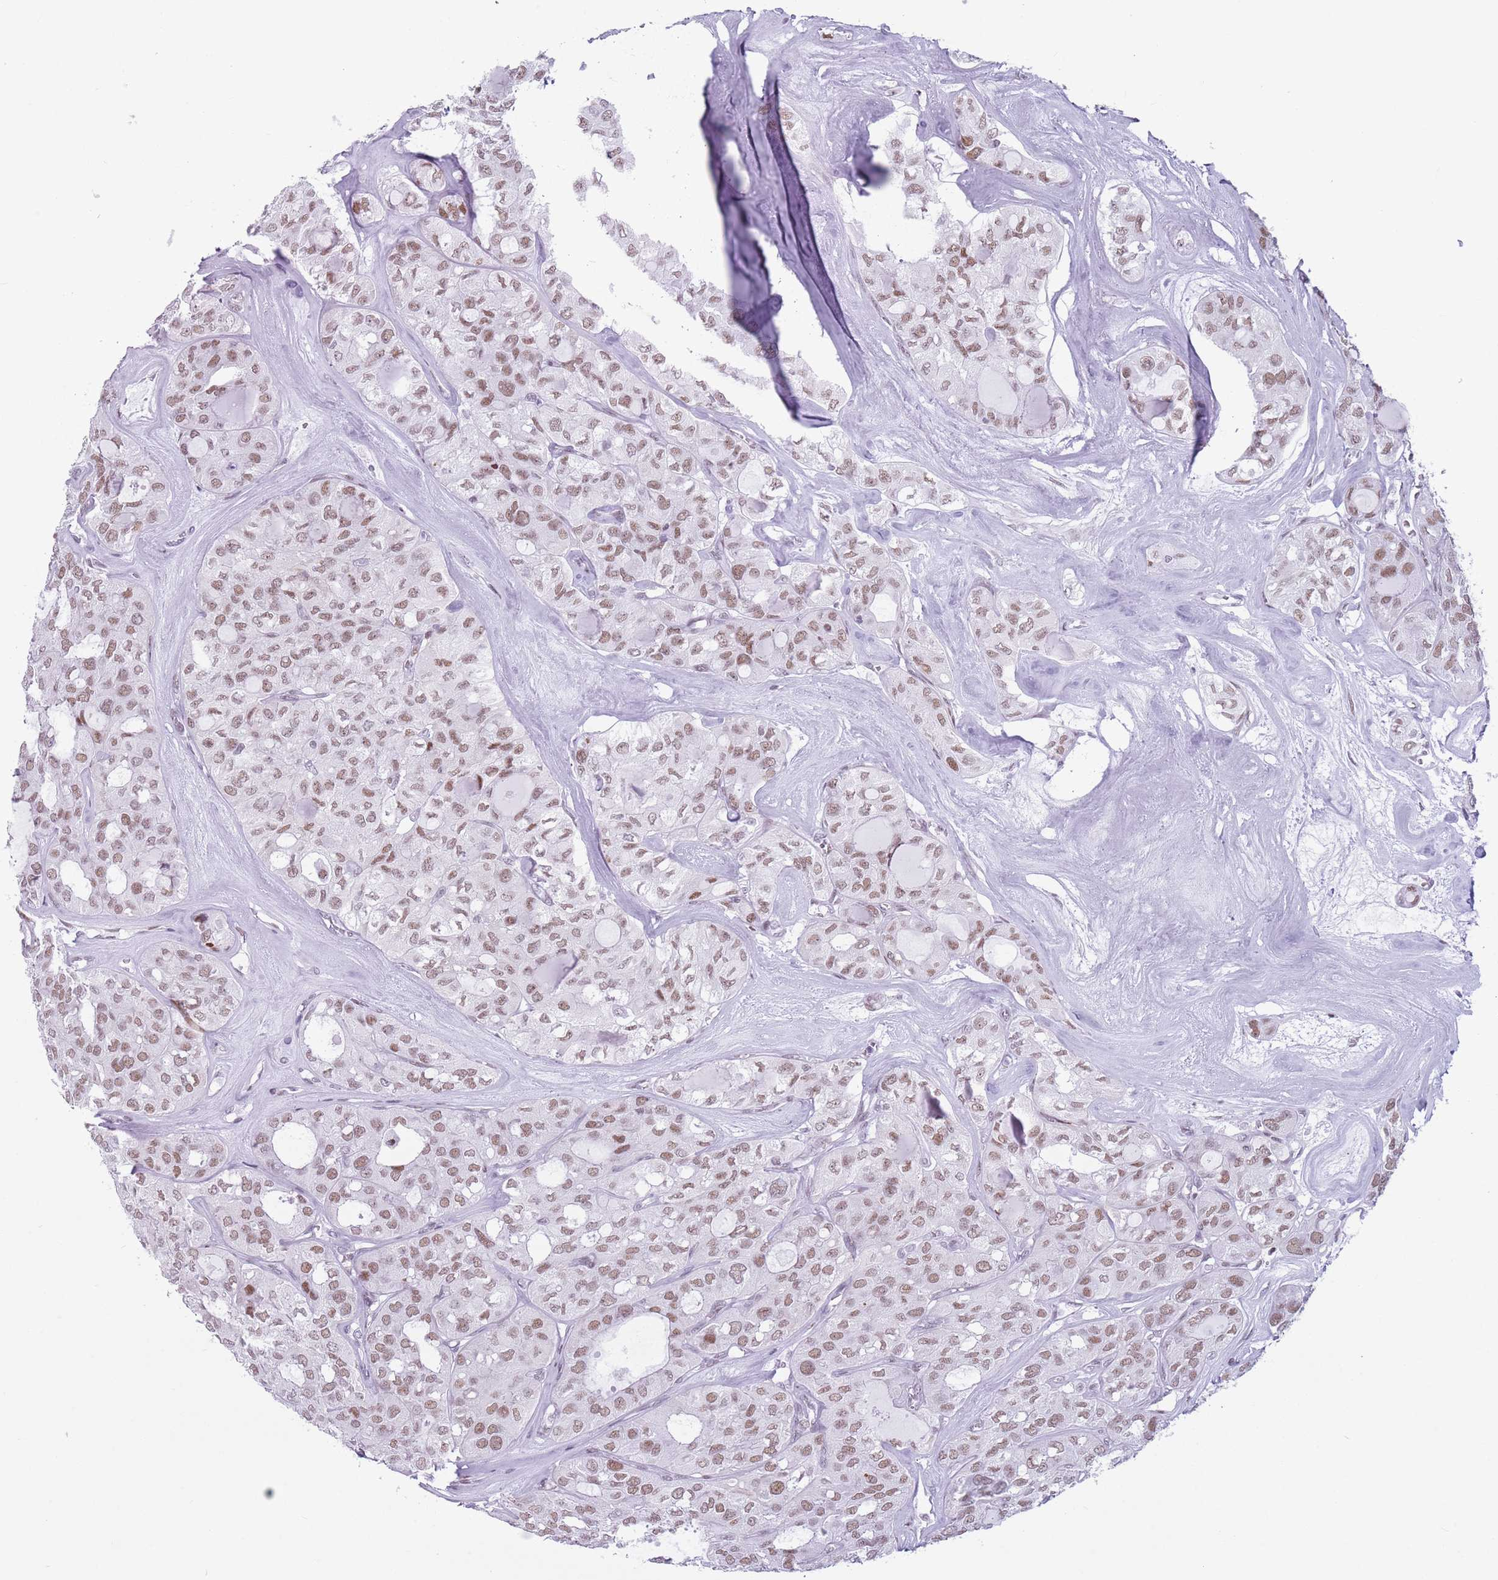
{"staining": {"intensity": "moderate", "quantity": ">75%", "location": "nuclear"}, "tissue": "thyroid cancer", "cell_type": "Tumor cells", "image_type": "cancer", "snomed": [{"axis": "morphology", "description": "Follicular adenoma carcinoma, NOS"}, {"axis": "topography", "description": "Thyroid gland"}], "caption": "A photomicrograph of thyroid follicular adenoma carcinoma stained for a protein shows moderate nuclear brown staining in tumor cells. Ihc stains the protein of interest in brown and the nuclei are stained blue.", "gene": "FAM104B", "patient": {"sex": "male", "age": 75}}